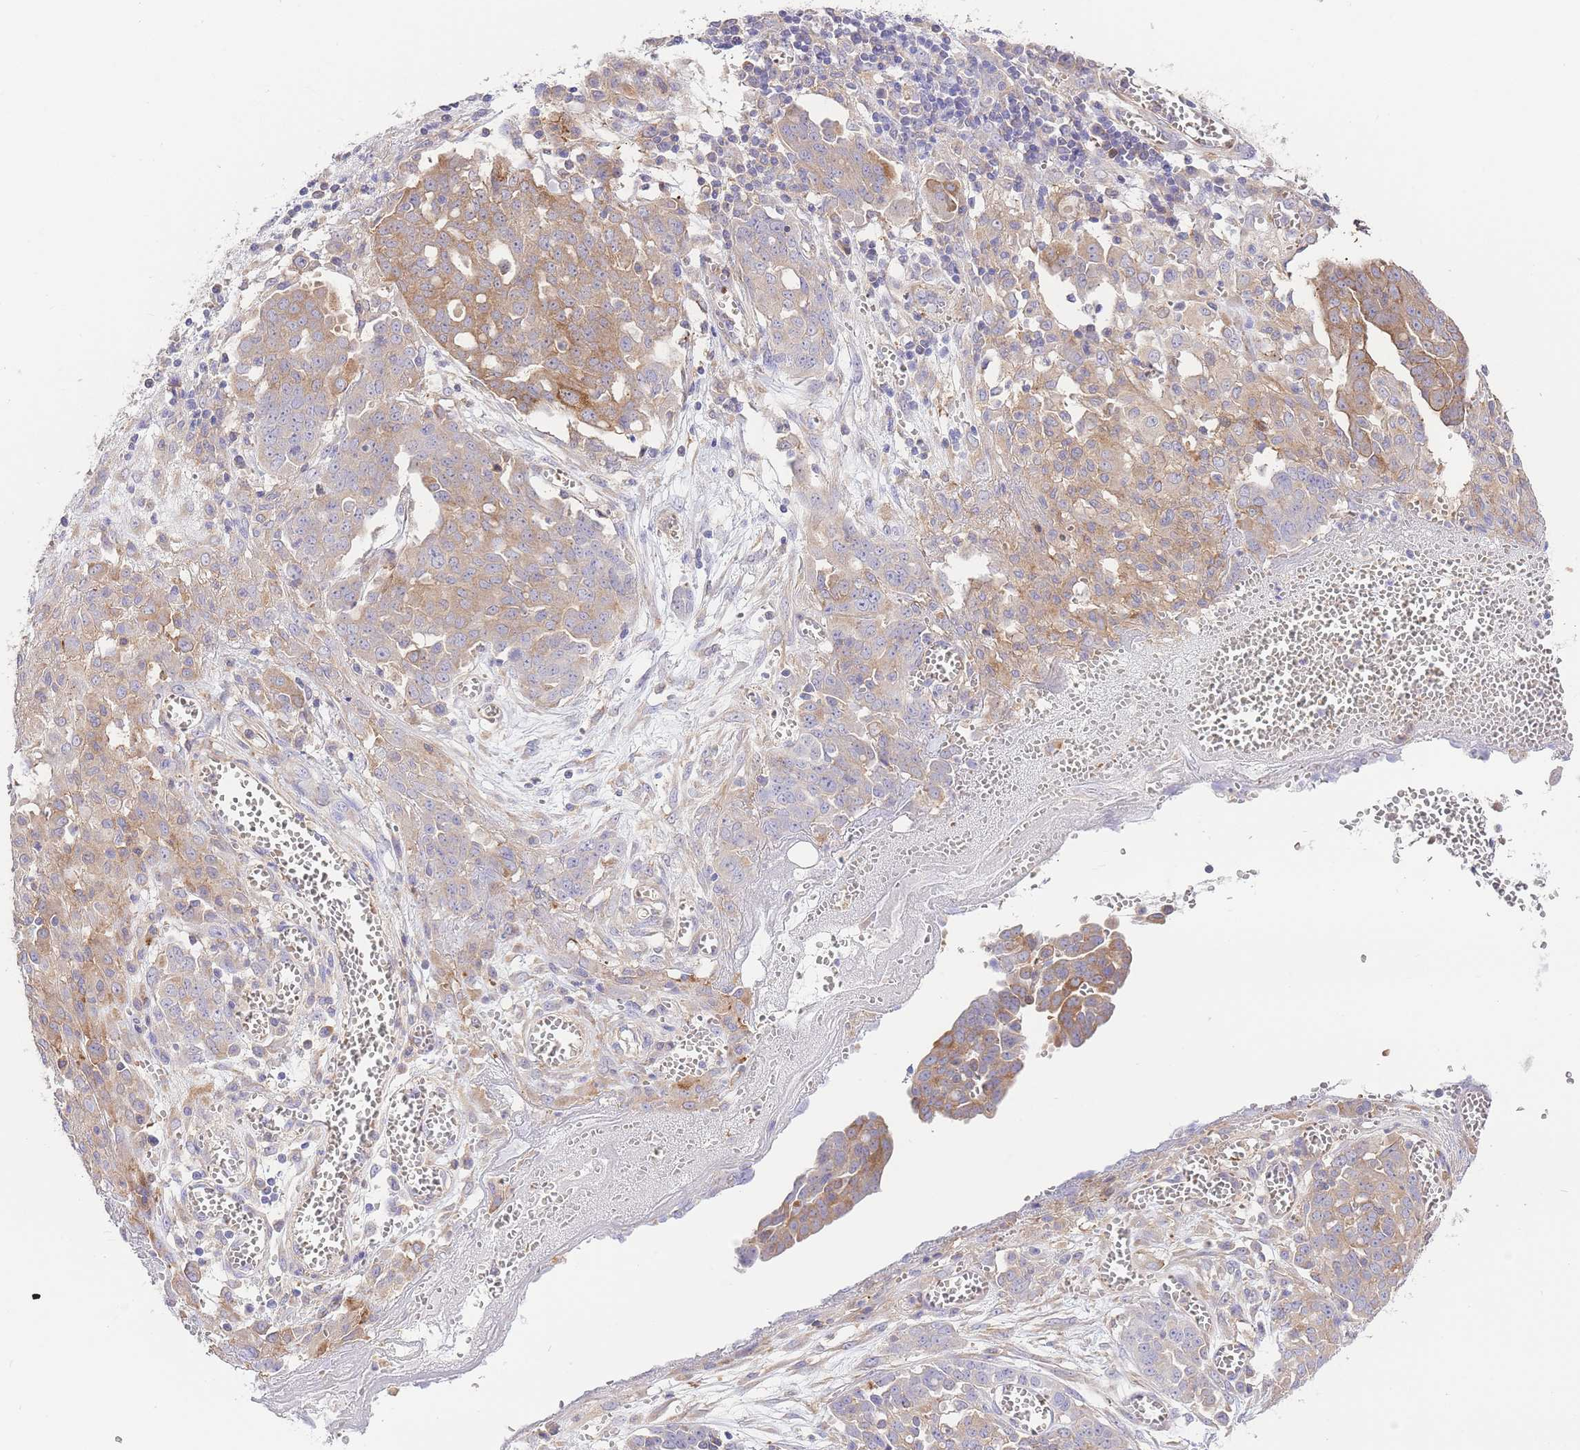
{"staining": {"intensity": "moderate", "quantity": "25%-75%", "location": "cytoplasmic/membranous"}, "tissue": "ovarian cancer", "cell_type": "Tumor cells", "image_type": "cancer", "snomed": [{"axis": "morphology", "description": "Cystadenocarcinoma, serous, NOS"}, {"axis": "topography", "description": "Soft tissue"}, {"axis": "topography", "description": "Ovary"}], "caption": "Ovarian cancer (serous cystadenocarcinoma) tissue demonstrates moderate cytoplasmic/membranous staining in about 25%-75% of tumor cells, visualized by immunohistochemistry. Using DAB (3,3'-diaminobenzidine) (brown) and hematoxylin (blue) stains, captured at high magnification using brightfield microscopy.", "gene": "INSYN2B", "patient": {"sex": "female", "age": 57}}